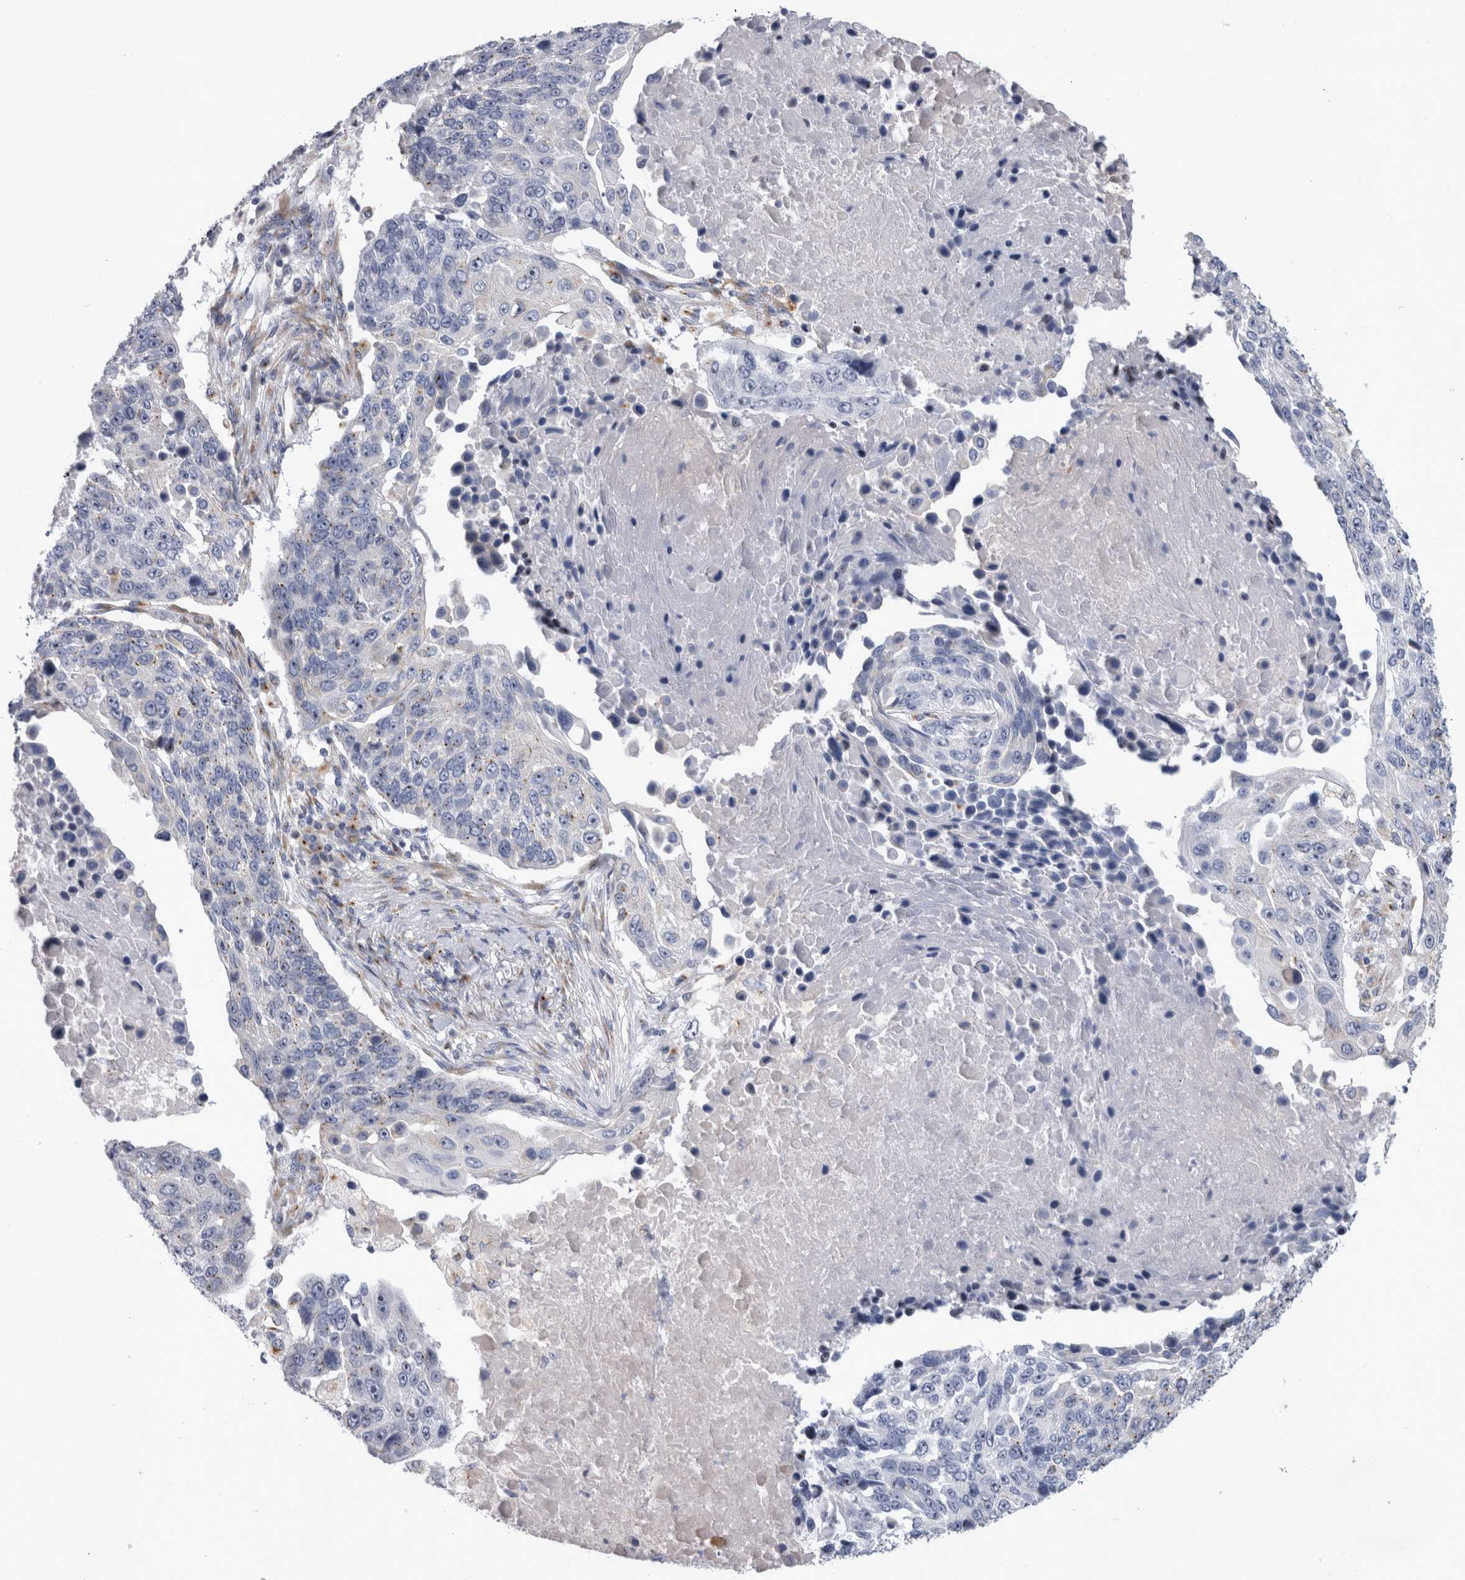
{"staining": {"intensity": "negative", "quantity": "none", "location": "none"}, "tissue": "lung cancer", "cell_type": "Tumor cells", "image_type": "cancer", "snomed": [{"axis": "morphology", "description": "Squamous cell carcinoma, NOS"}, {"axis": "topography", "description": "Lung"}], "caption": "A high-resolution micrograph shows immunohistochemistry (IHC) staining of lung cancer (squamous cell carcinoma), which displays no significant positivity in tumor cells.", "gene": "AKAP9", "patient": {"sex": "male", "age": 66}}